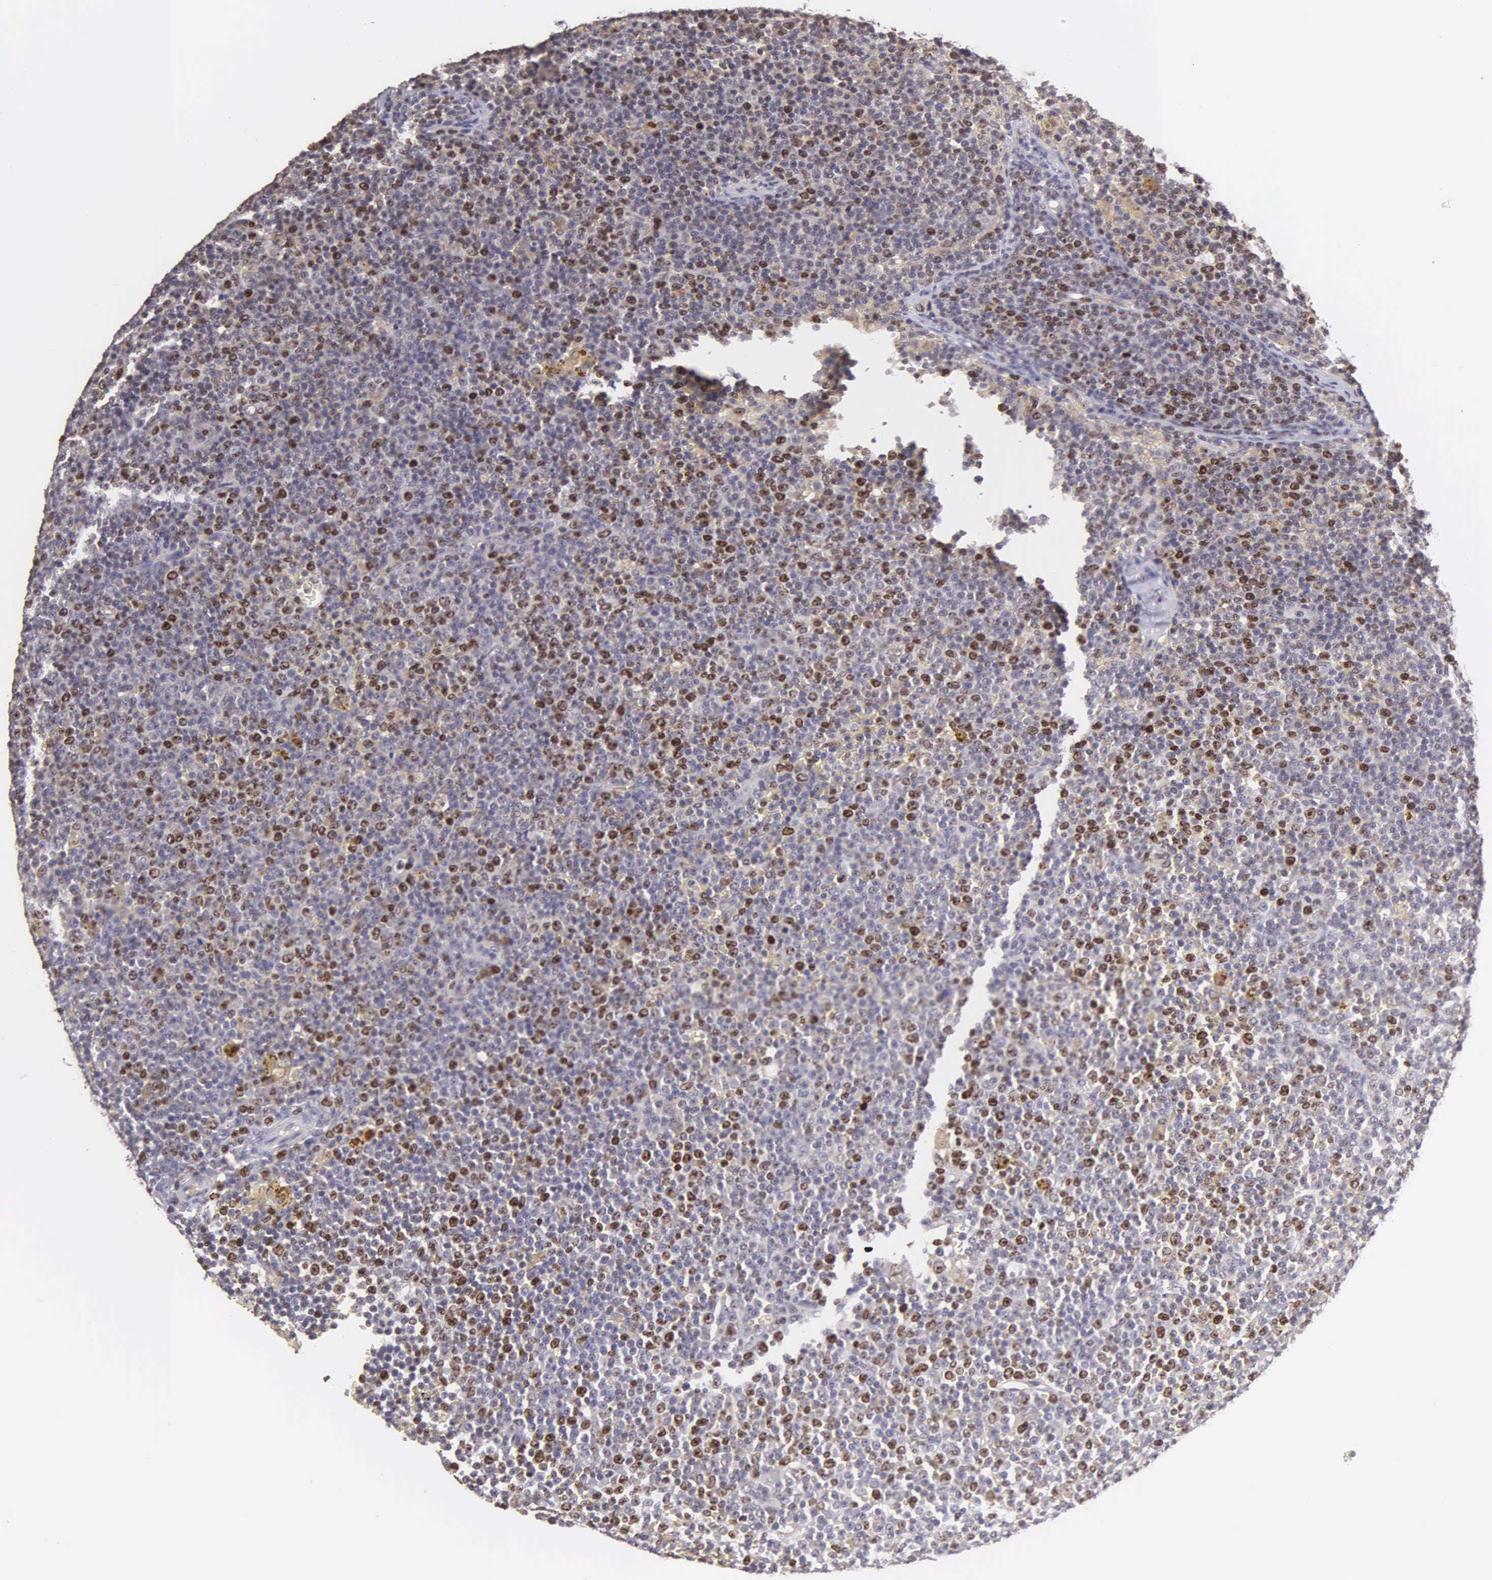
{"staining": {"intensity": "moderate", "quantity": "25%-75%", "location": "nuclear"}, "tissue": "lymphoma", "cell_type": "Tumor cells", "image_type": "cancer", "snomed": [{"axis": "morphology", "description": "Malignant lymphoma, non-Hodgkin's type, Low grade"}, {"axis": "topography", "description": "Lymph node"}], "caption": "Moderate nuclear positivity for a protein is identified in about 25%-75% of tumor cells of malignant lymphoma, non-Hodgkin's type (low-grade) using immunohistochemistry.", "gene": "MKI67", "patient": {"sex": "male", "age": 50}}